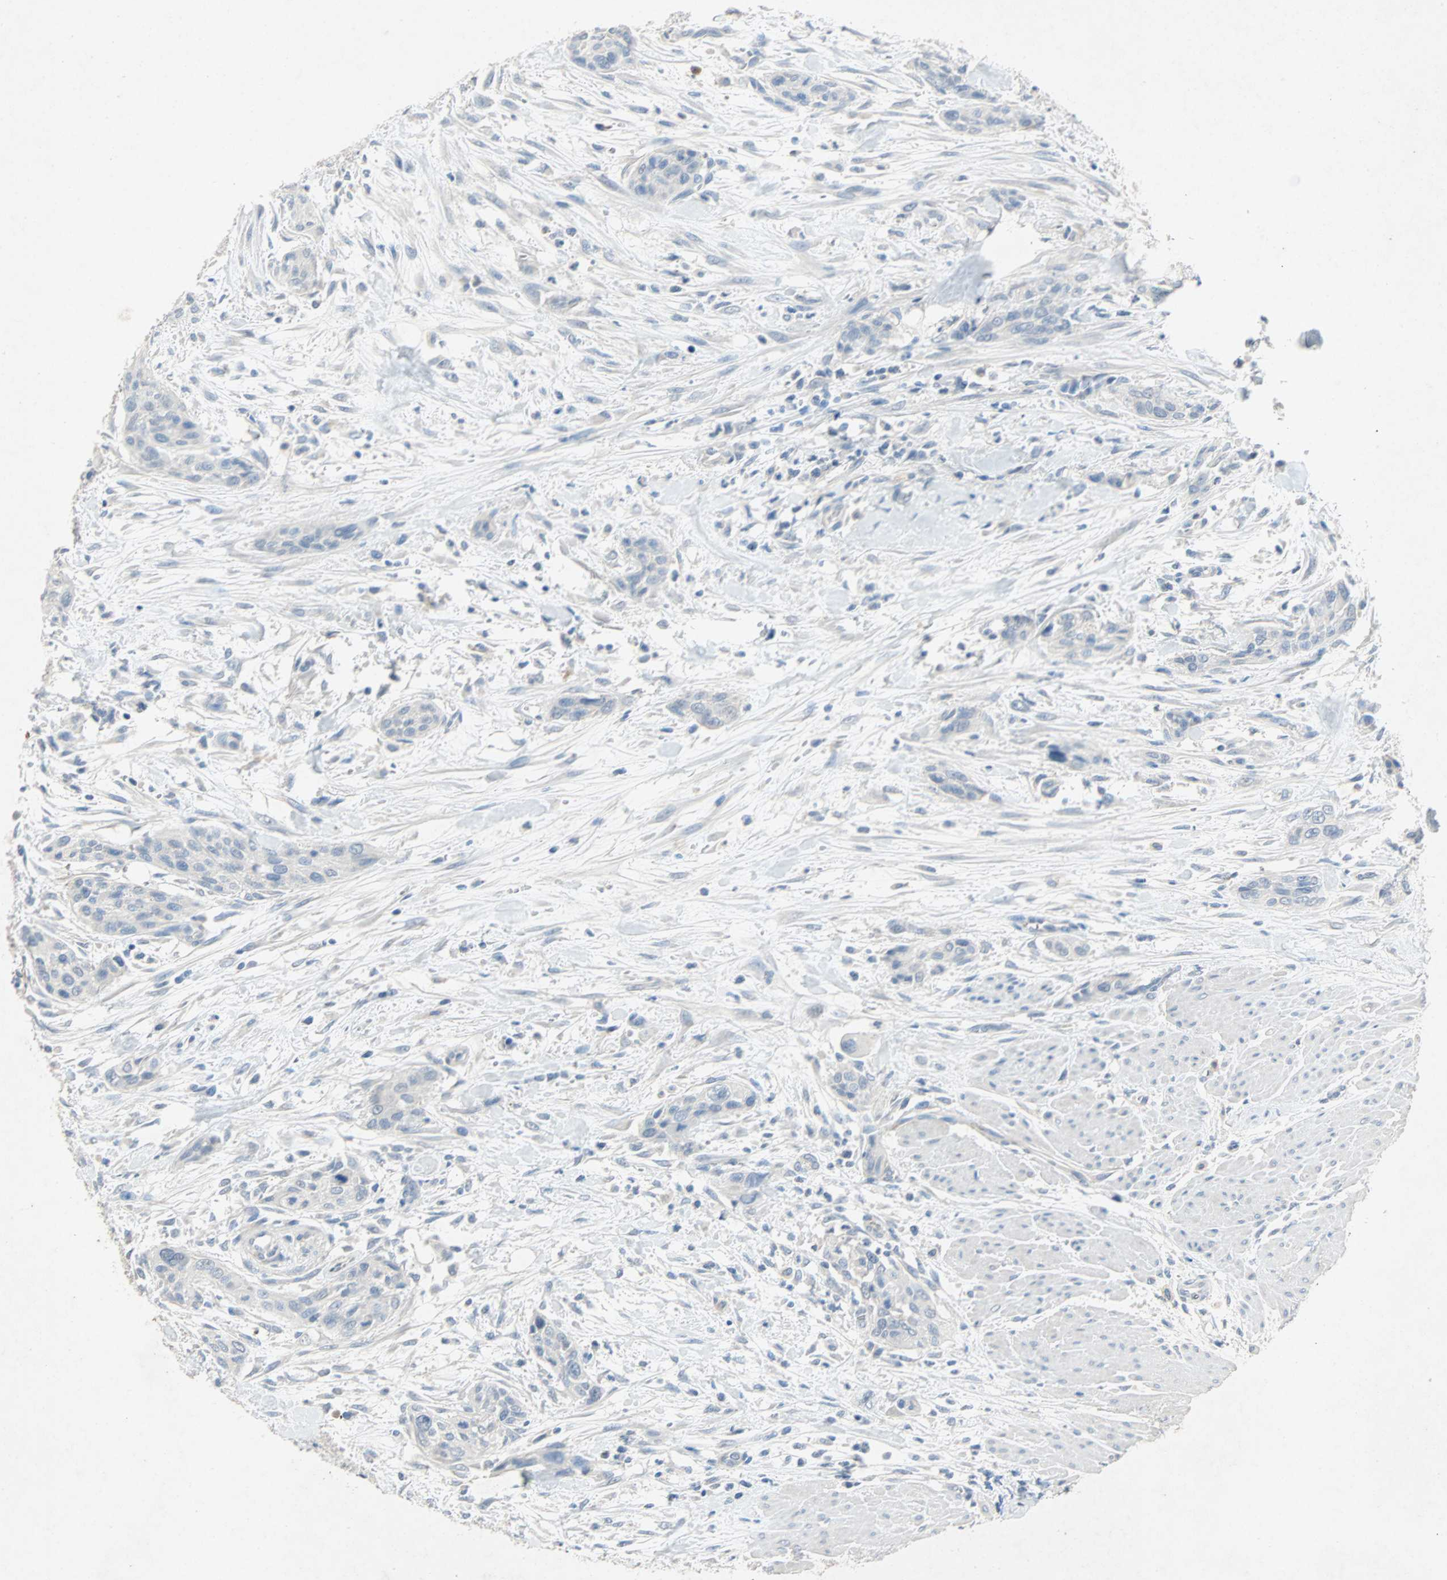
{"staining": {"intensity": "negative", "quantity": "none", "location": "none"}, "tissue": "urothelial cancer", "cell_type": "Tumor cells", "image_type": "cancer", "snomed": [{"axis": "morphology", "description": "Urothelial carcinoma, High grade"}, {"axis": "topography", "description": "Urinary bladder"}], "caption": "Image shows no significant protein positivity in tumor cells of urothelial cancer.", "gene": "PCDHB2", "patient": {"sex": "male", "age": 35}}